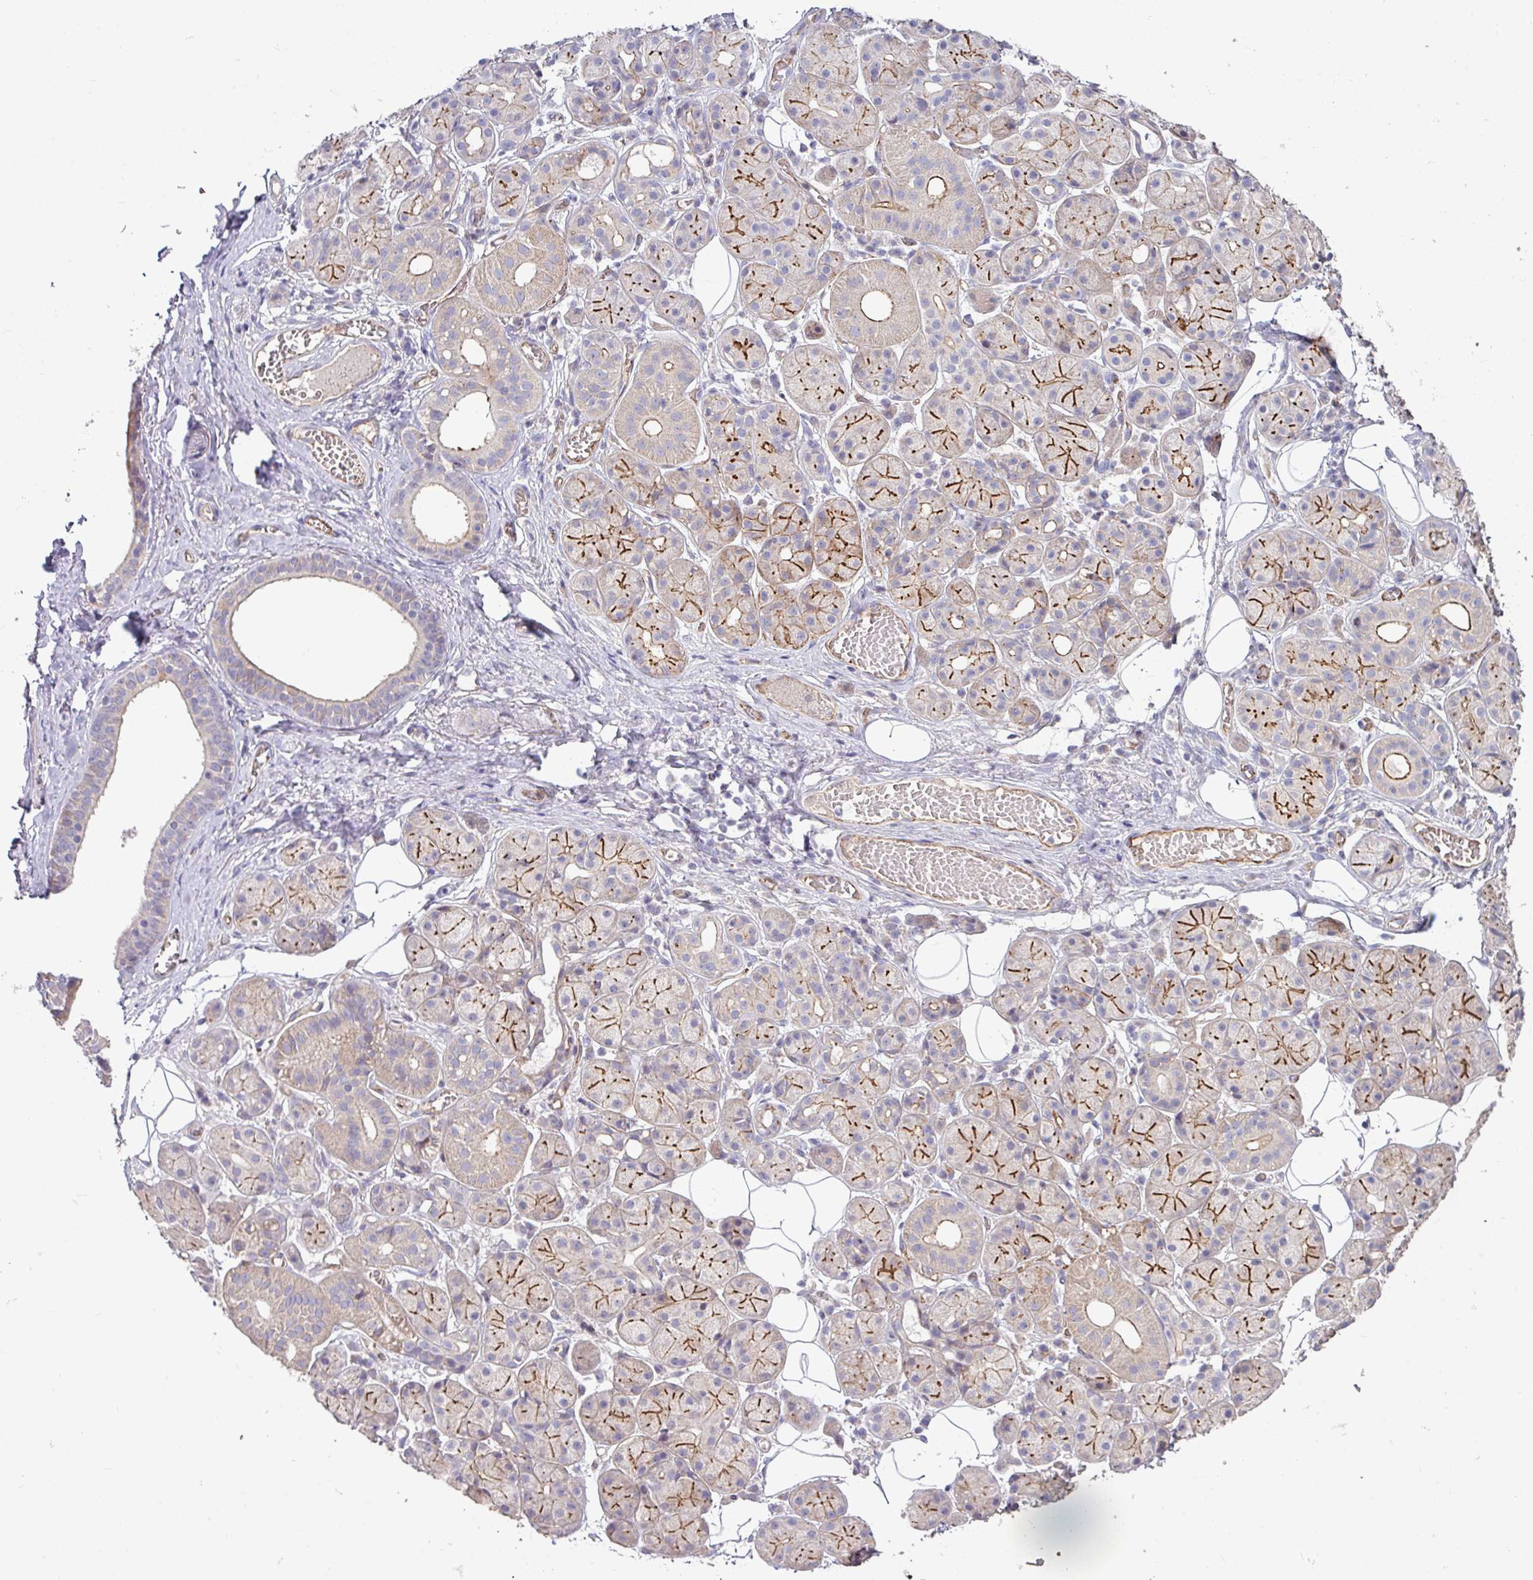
{"staining": {"intensity": "strong", "quantity": "25%-75%", "location": "cytoplasmic/membranous"}, "tissue": "salivary gland", "cell_type": "Glandular cells", "image_type": "normal", "snomed": [{"axis": "morphology", "description": "Squamous cell carcinoma, NOS"}, {"axis": "topography", "description": "Skin"}, {"axis": "topography", "description": "Head-Neck"}], "caption": "DAB (3,3'-diaminobenzidine) immunohistochemical staining of normal human salivary gland demonstrates strong cytoplasmic/membranous protein positivity in approximately 25%-75% of glandular cells.", "gene": "RPL23A", "patient": {"sex": "male", "age": 80}}